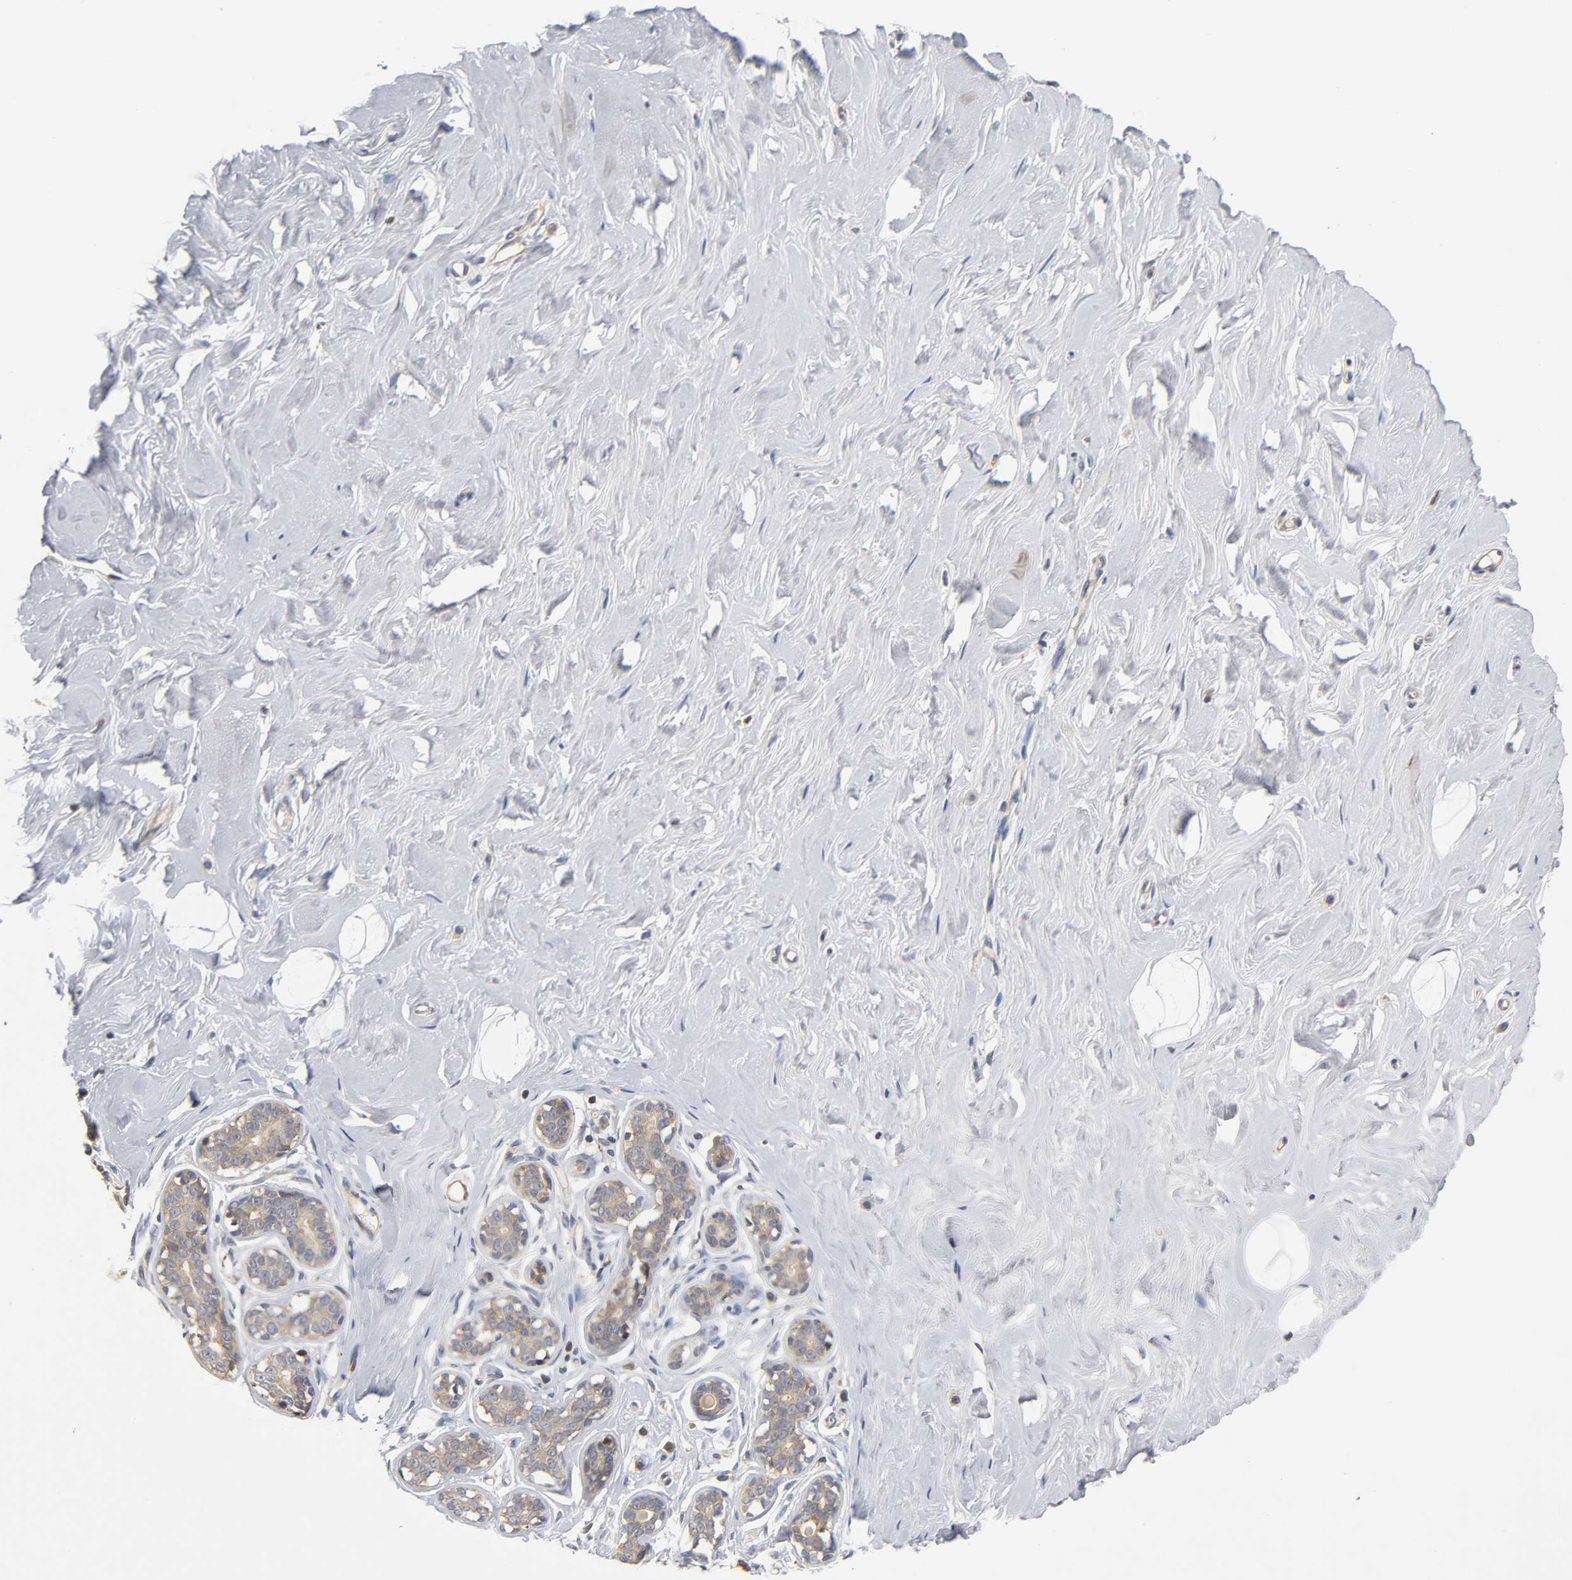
{"staining": {"intensity": "negative", "quantity": "none", "location": "none"}, "tissue": "breast", "cell_type": "Adipocytes", "image_type": "normal", "snomed": [{"axis": "morphology", "description": "Normal tissue, NOS"}, {"axis": "topography", "description": "Breast"}], "caption": "Immunohistochemistry (IHC) photomicrograph of normal human breast stained for a protein (brown), which displays no positivity in adipocytes. Brightfield microscopy of IHC stained with DAB (brown) and hematoxylin (blue), captured at high magnification.", "gene": "ACTR2", "patient": {"sex": "female", "age": 23}}